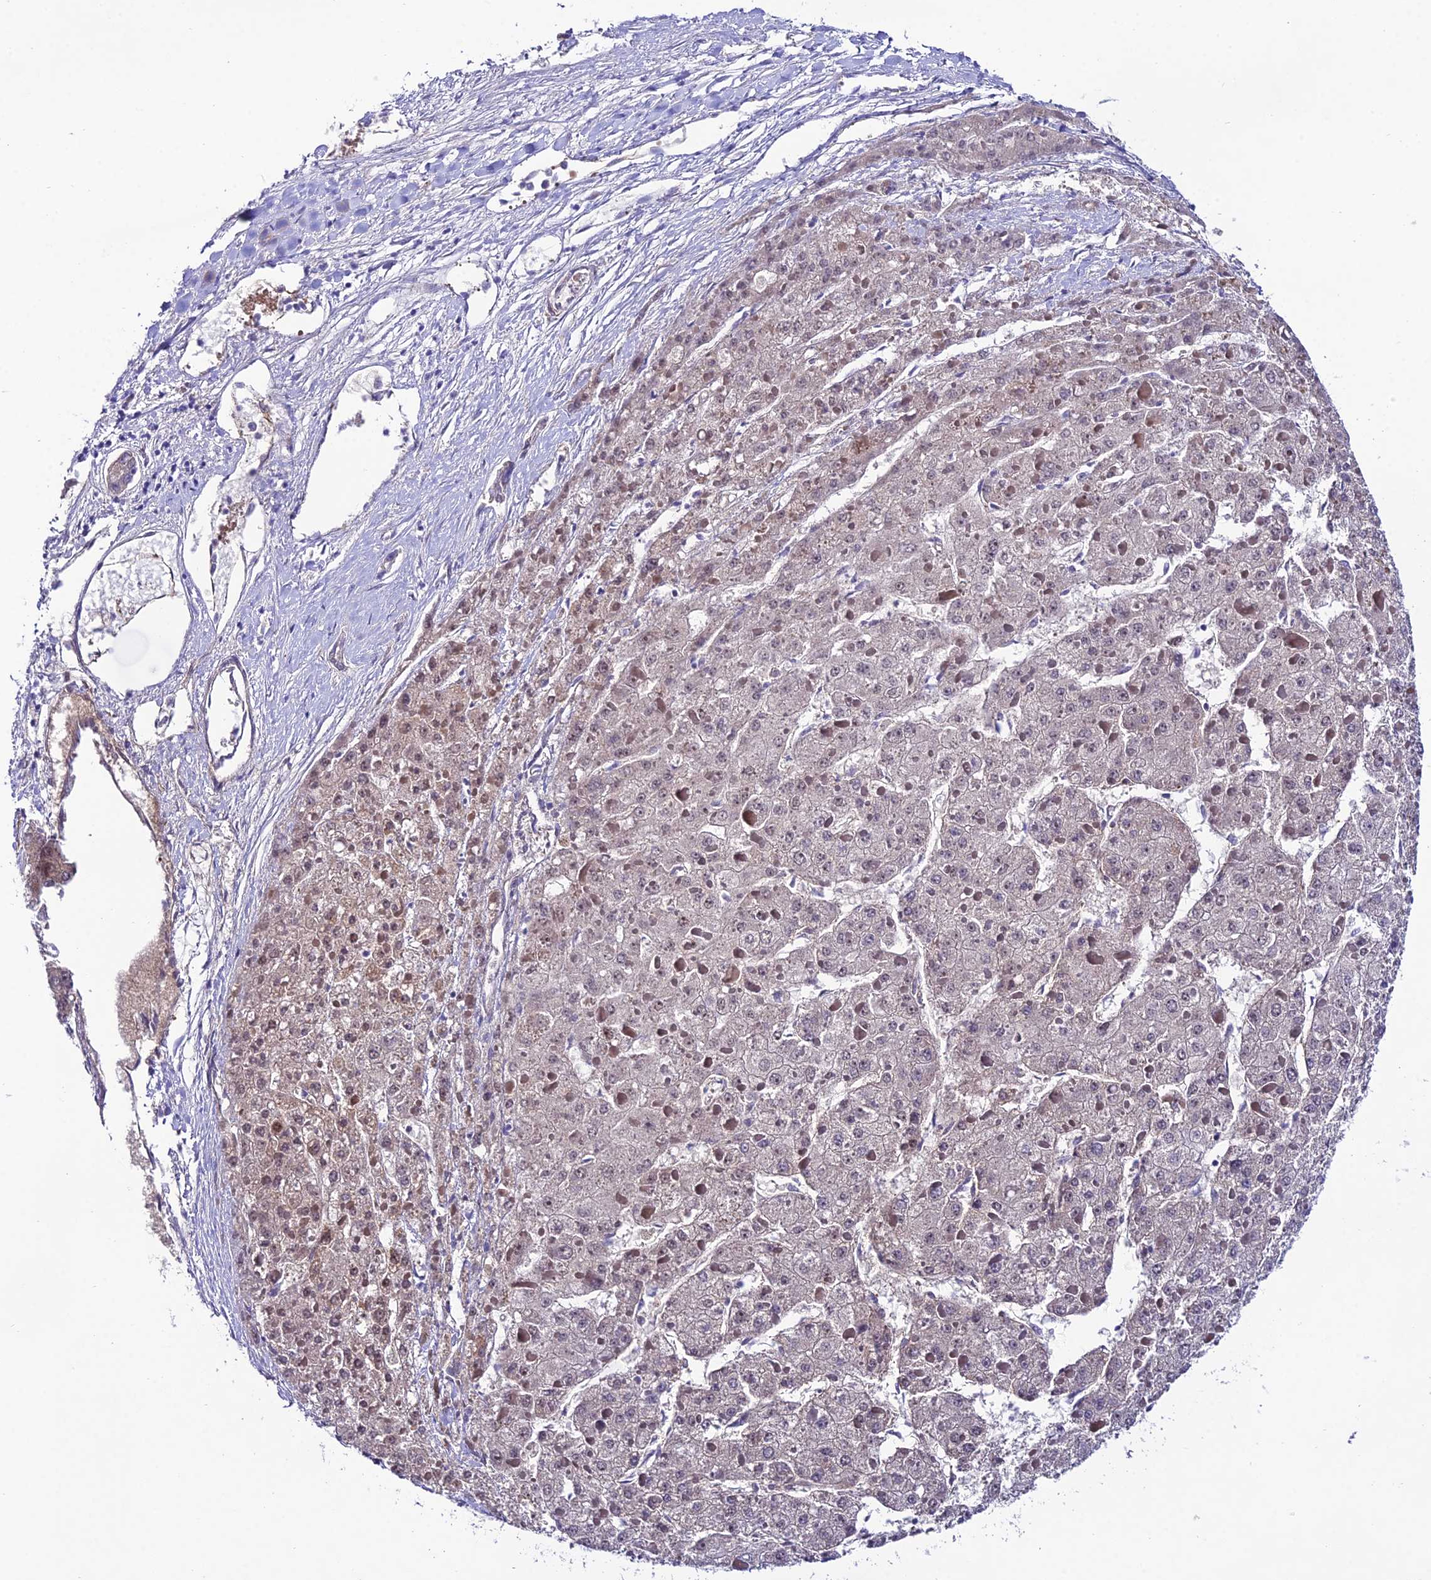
{"staining": {"intensity": "weak", "quantity": "25%-75%", "location": "cytoplasmic/membranous"}, "tissue": "liver cancer", "cell_type": "Tumor cells", "image_type": "cancer", "snomed": [{"axis": "morphology", "description": "Carcinoma, Hepatocellular, NOS"}, {"axis": "topography", "description": "Liver"}], "caption": "Immunohistochemical staining of human liver hepatocellular carcinoma exhibits low levels of weak cytoplasmic/membranous staining in about 25%-75% of tumor cells. (Stains: DAB in brown, nuclei in blue, Microscopy: brightfield microscopy at high magnification).", "gene": "SYT15", "patient": {"sex": "female", "age": 73}}